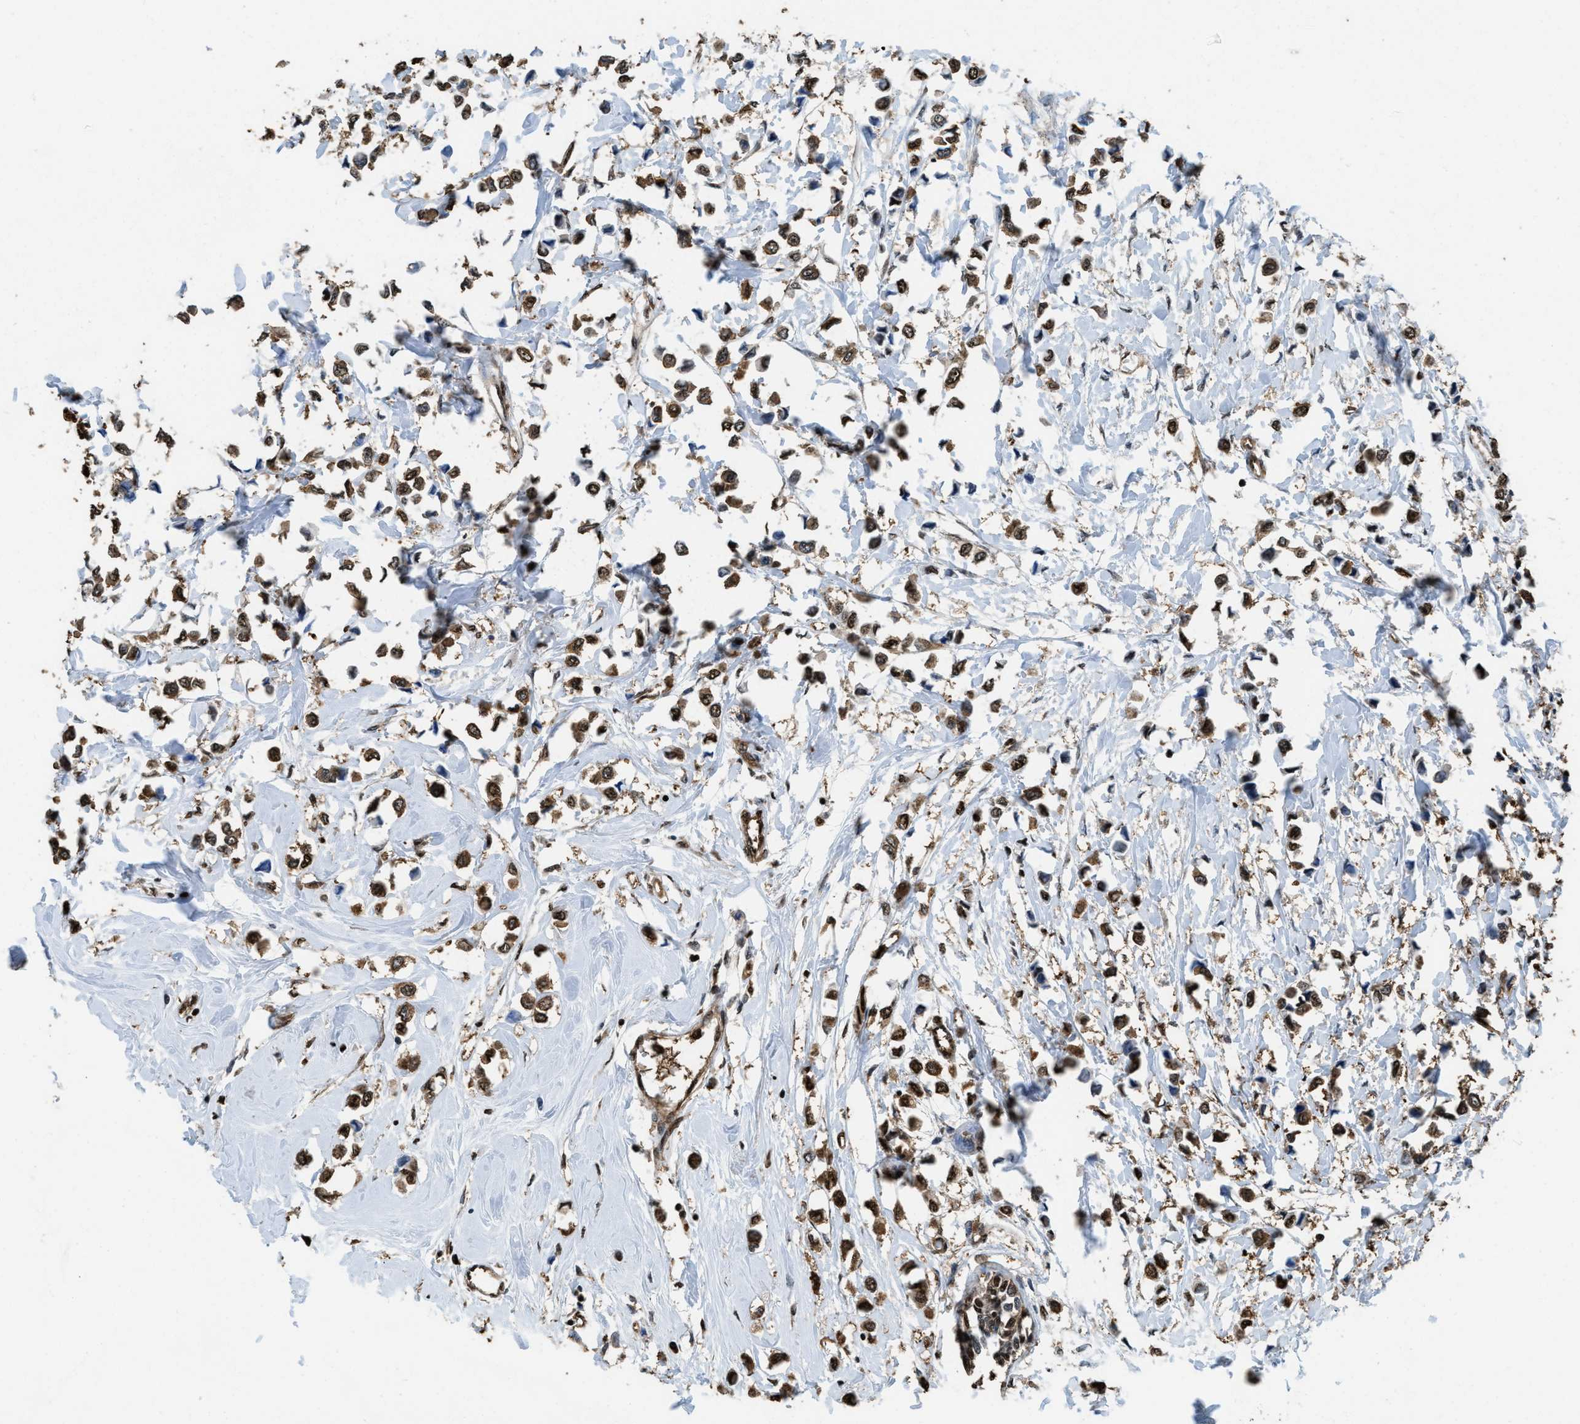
{"staining": {"intensity": "strong", "quantity": ">75%", "location": "cytoplasmic/membranous,nuclear"}, "tissue": "breast cancer", "cell_type": "Tumor cells", "image_type": "cancer", "snomed": [{"axis": "morphology", "description": "Lobular carcinoma"}, {"axis": "topography", "description": "Breast"}], "caption": "A micrograph of lobular carcinoma (breast) stained for a protein shows strong cytoplasmic/membranous and nuclear brown staining in tumor cells. (brown staining indicates protein expression, while blue staining denotes nuclei).", "gene": "GAPDH", "patient": {"sex": "female", "age": 51}}